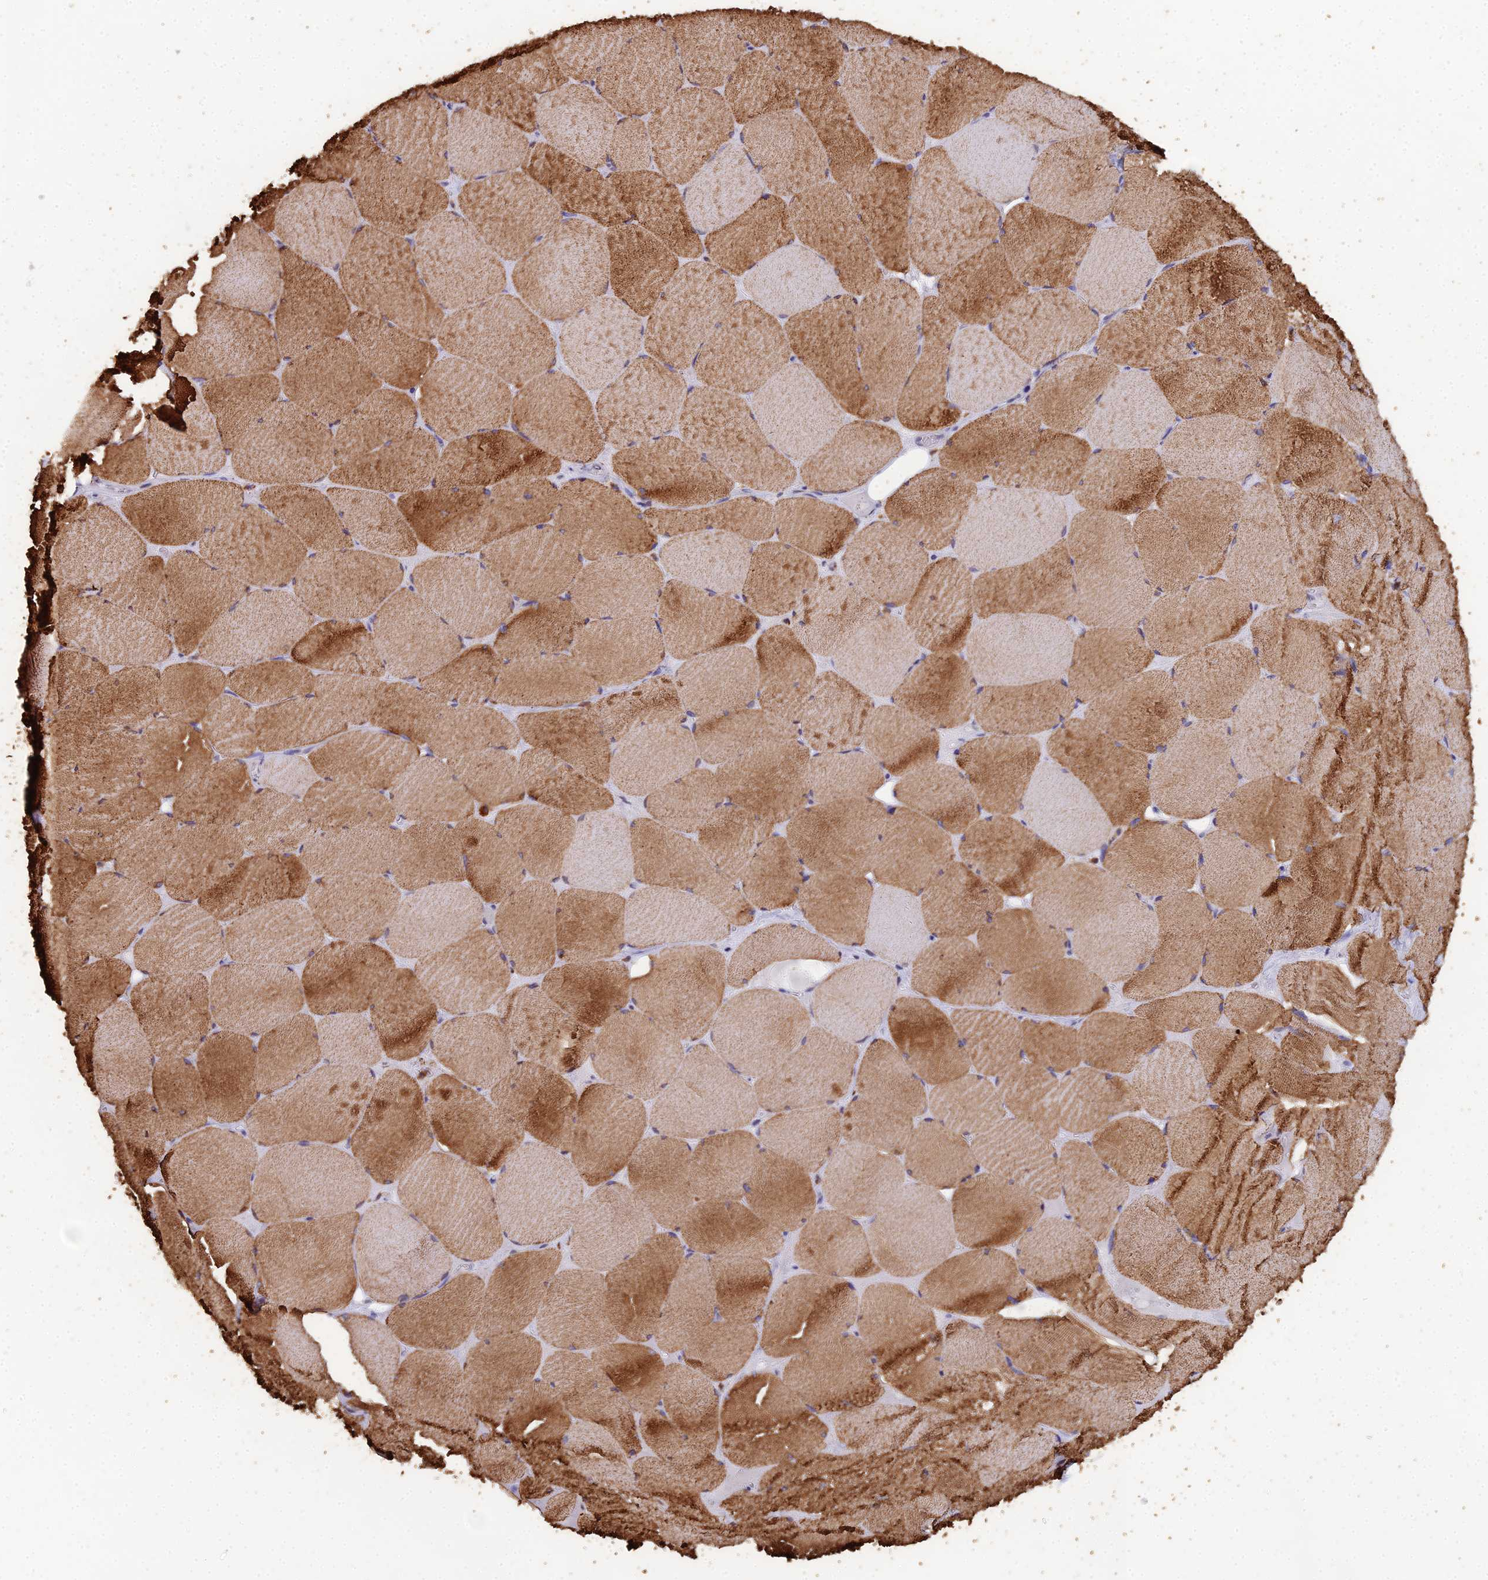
{"staining": {"intensity": "moderate", "quantity": ">75%", "location": "cytoplasmic/membranous"}, "tissue": "skeletal muscle", "cell_type": "Myocytes", "image_type": "normal", "snomed": [{"axis": "morphology", "description": "Normal tissue, NOS"}, {"axis": "topography", "description": "Skeletal muscle"}, {"axis": "topography", "description": "Head-Neck"}], "caption": "Skeletal muscle stained with a protein marker demonstrates moderate staining in myocytes.", "gene": "TIFA", "patient": {"sex": "male", "age": 66}}